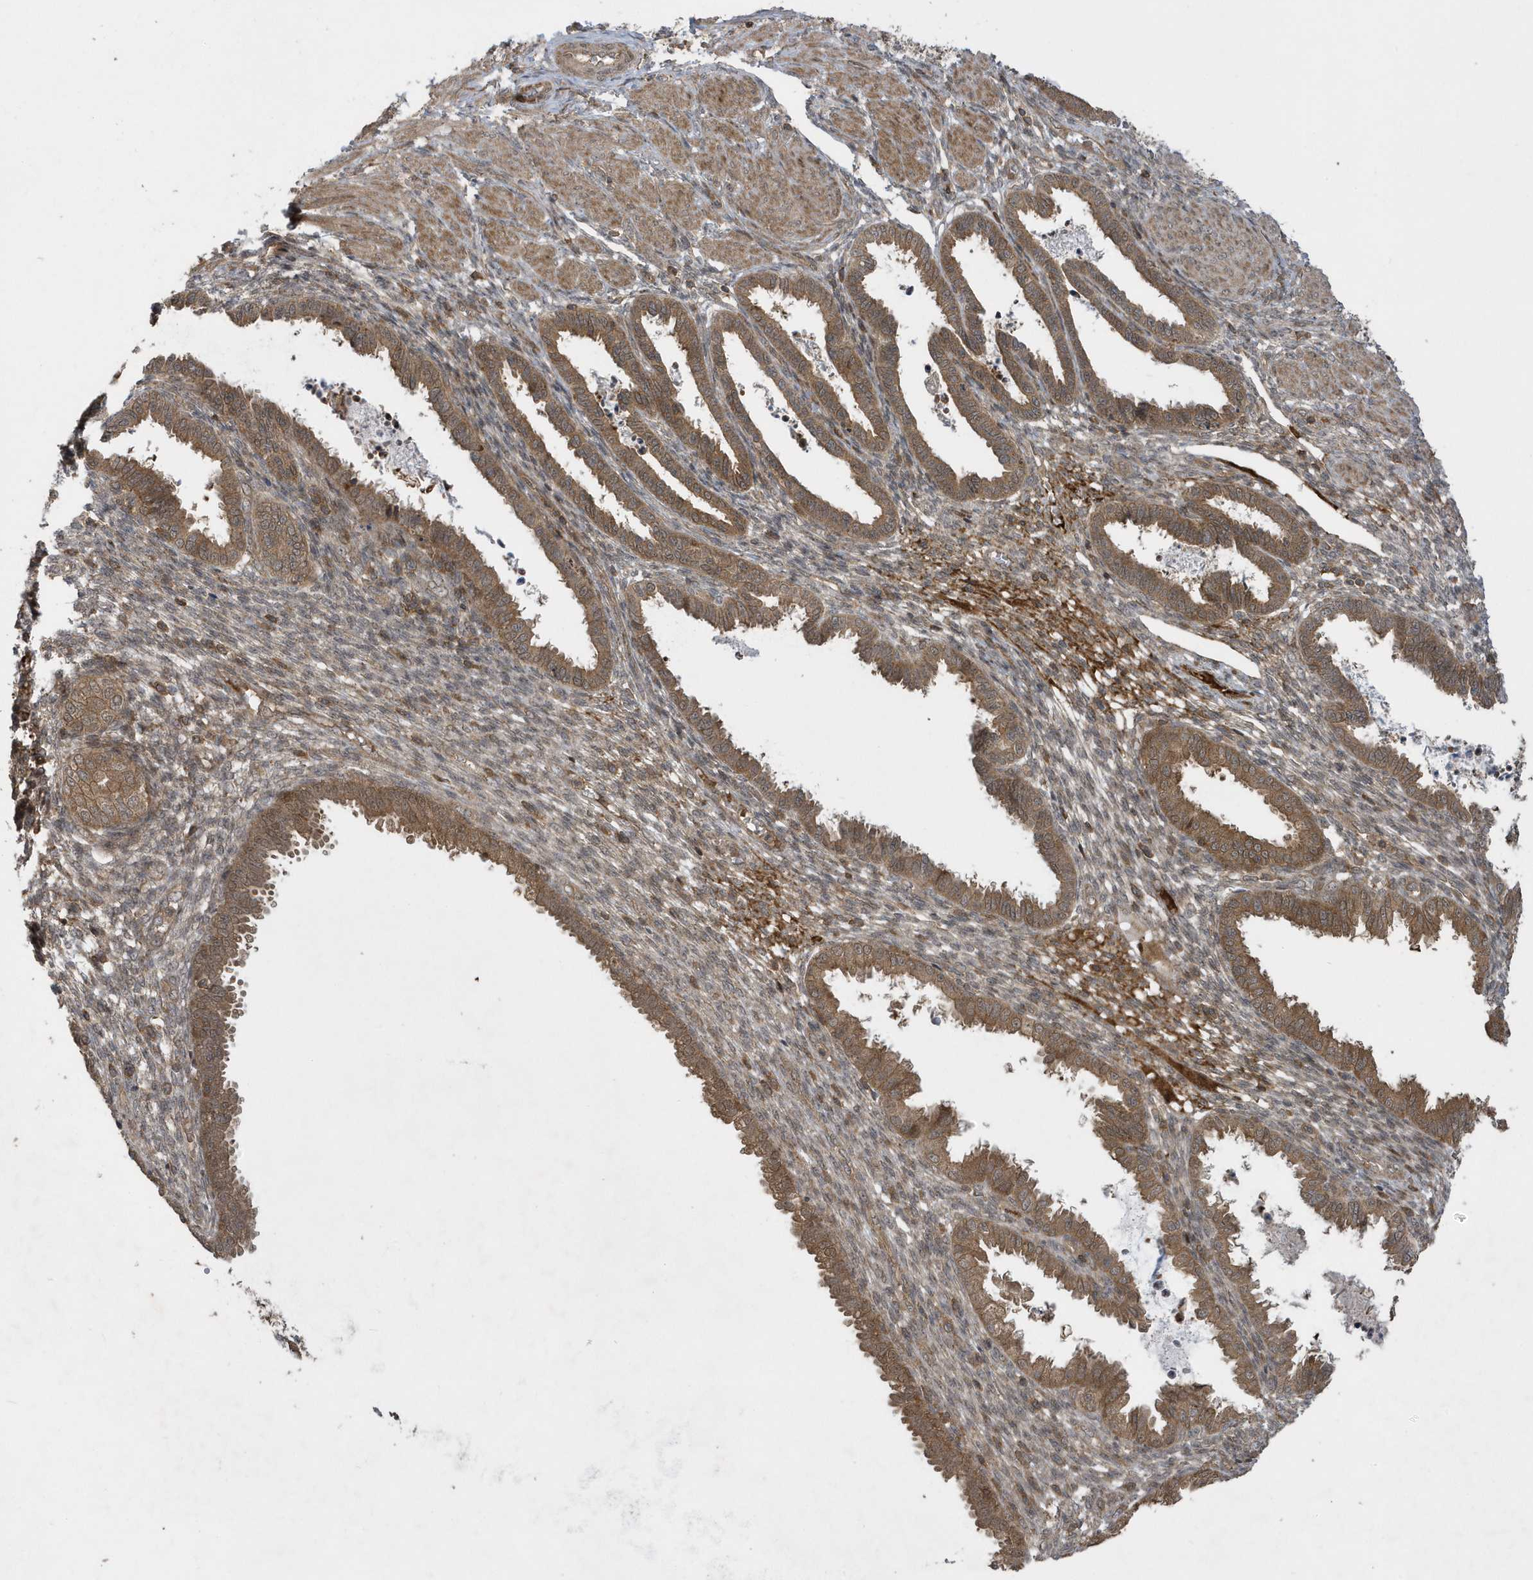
{"staining": {"intensity": "moderate", "quantity": "<25%", "location": "cytoplasmic/membranous"}, "tissue": "endometrium", "cell_type": "Cells in endometrial stroma", "image_type": "normal", "snomed": [{"axis": "morphology", "description": "Normal tissue, NOS"}, {"axis": "topography", "description": "Endometrium"}], "caption": "An image of endometrium stained for a protein shows moderate cytoplasmic/membranous brown staining in cells in endometrial stroma.", "gene": "STAMBP", "patient": {"sex": "female", "age": 33}}